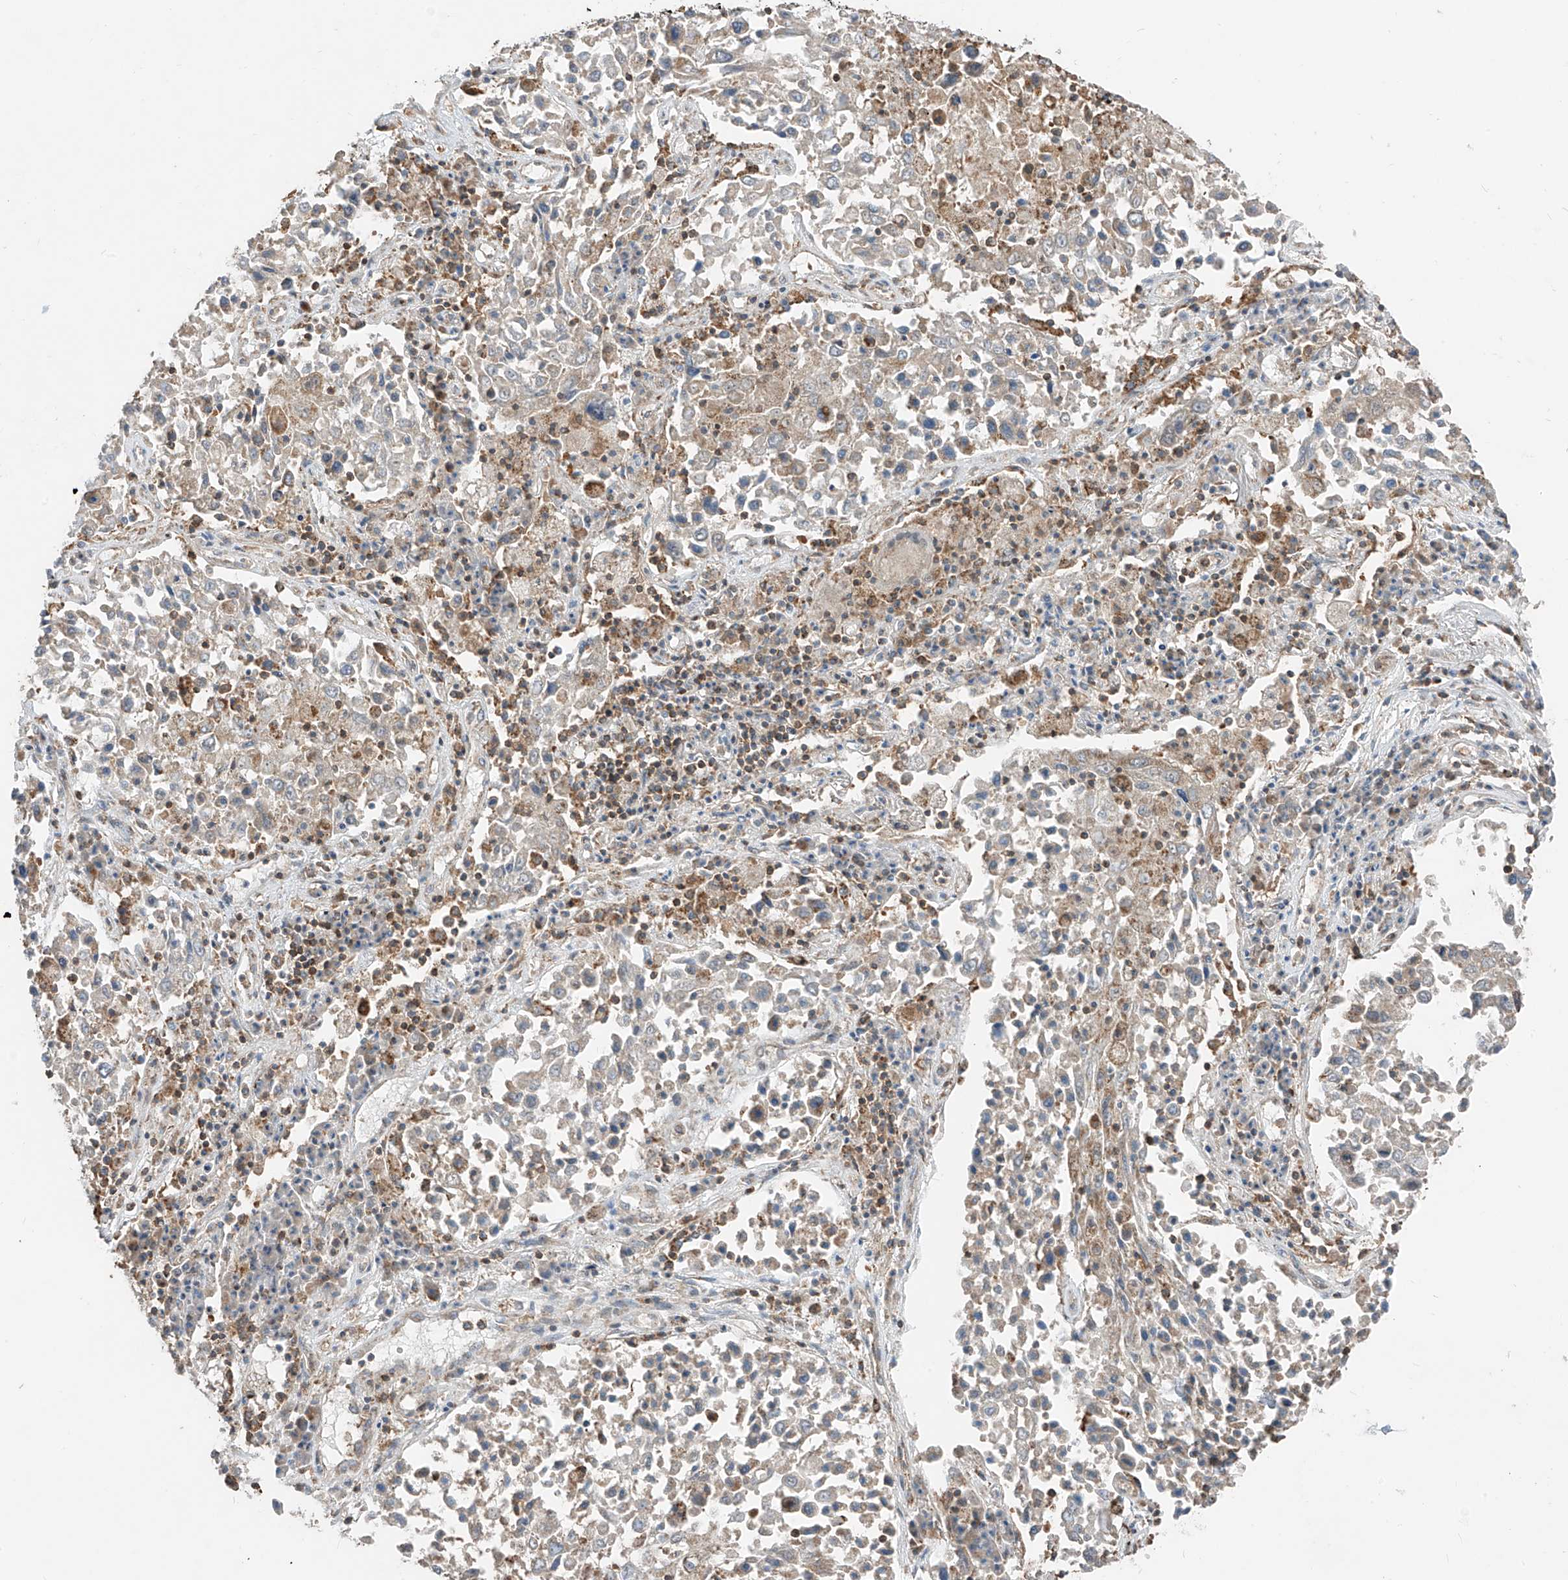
{"staining": {"intensity": "weak", "quantity": "<25%", "location": "cytoplasmic/membranous"}, "tissue": "lung cancer", "cell_type": "Tumor cells", "image_type": "cancer", "snomed": [{"axis": "morphology", "description": "Squamous cell carcinoma, NOS"}, {"axis": "topography", "description": "Lung"}], "caption": "IHC micrograph of neoplastic tissue: lung squamous cell carcinoma stained with DAB (3,3'-diaminobenzidine) displays no significant protein expression in tumor cells. (Immunohistochemistry, brightfield microscopy, high magnification).", "gene": "ETHE1", "patient": {"sex": "male", "age": 65}}